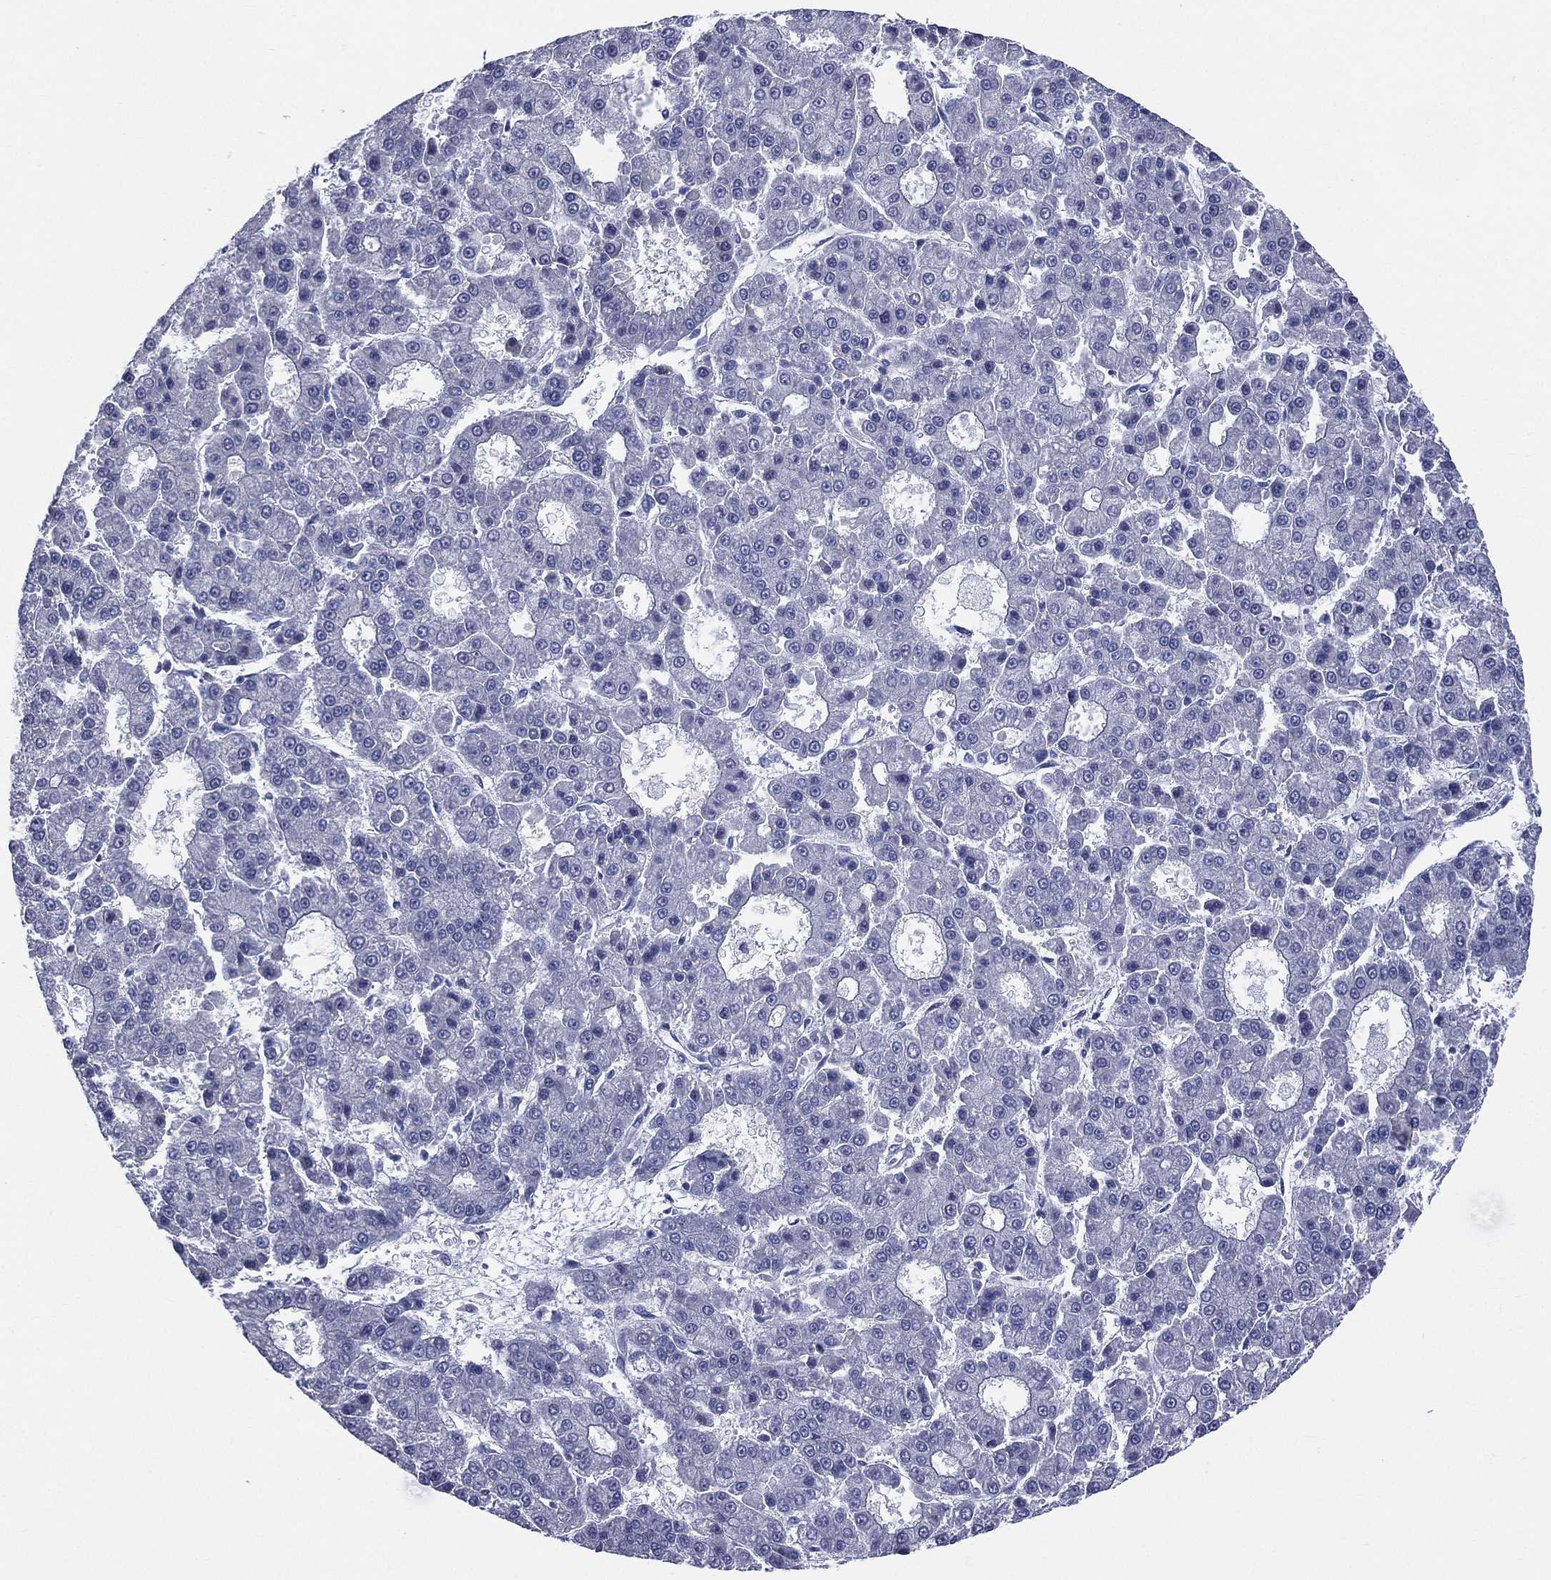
{"staining": {"intensity": "negative", "quantity": "none", "location": "none"}, "tissue": "liver cancer", "cell_type": "Tumor cells", "image_type": "cancer", "snomed": [{"axis": "morphology", "description": "Carcinoma, Hepatocellular, NOS"}, {"axis": "topography", "description": "Liver"}], "caption": "Human liver cancer (hepatocellular carcinoma) stained for a protein using immunohistochemistry (IHC) exhibits no staining in tumor cells.", "gene": "AKAP3", "patient": {"sex": "male", "age": 70}}